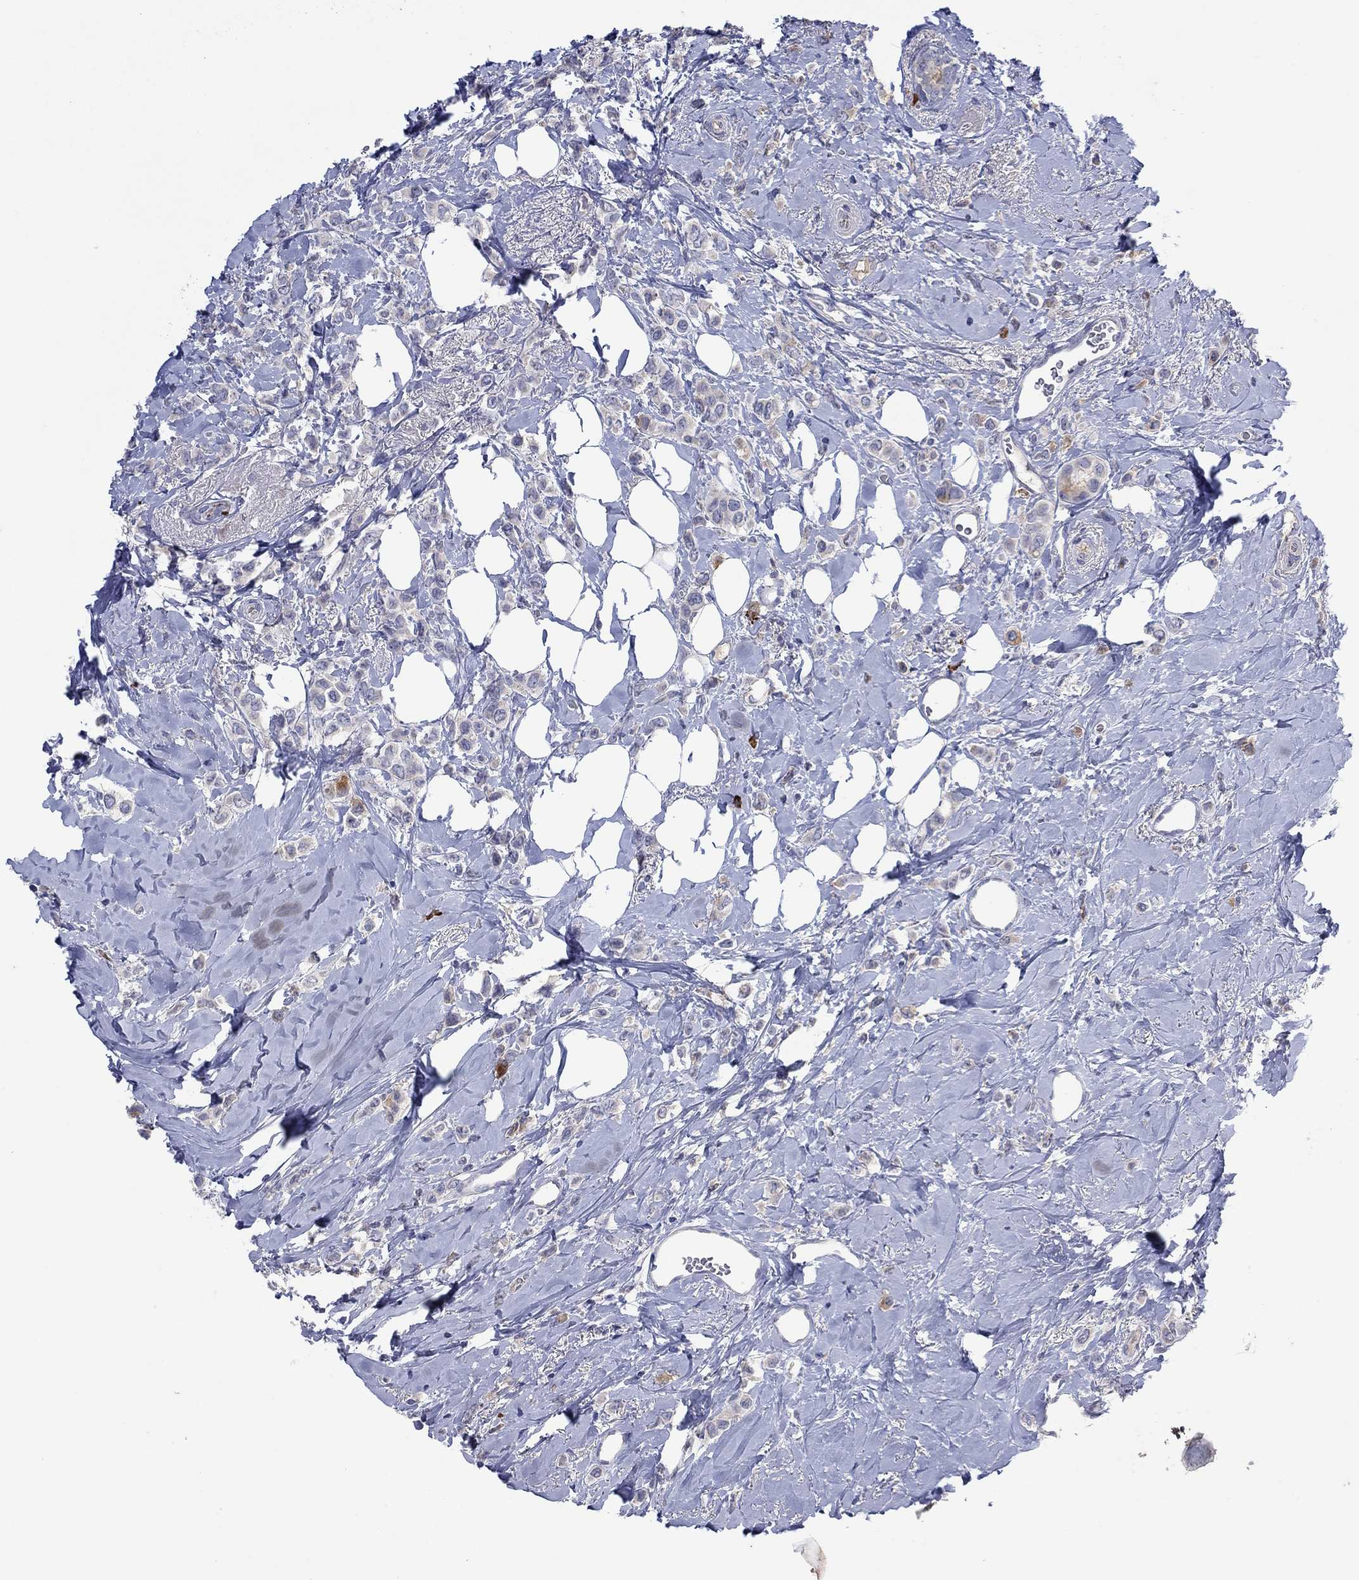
{"staining": {"intensity": "weak", "quantity": "25%-75%", "location": "cytoplasmic/membranous"}, "tissue": "breast cancer", "cell_type": "Tumor cells", "image_type": "cancer", "snomed": [{"axis": "morphology", "description": "Lobular carcinoma"}, {"axis": "topography", "description": "Breast"}], "caption": "A brown stain shows weak cytoplasmic/membranous staining of a protein in human breast lobular carcinoma tumor cells.", "gene": "PLCL2", "patient": {"sex": "female", "age": 66}}